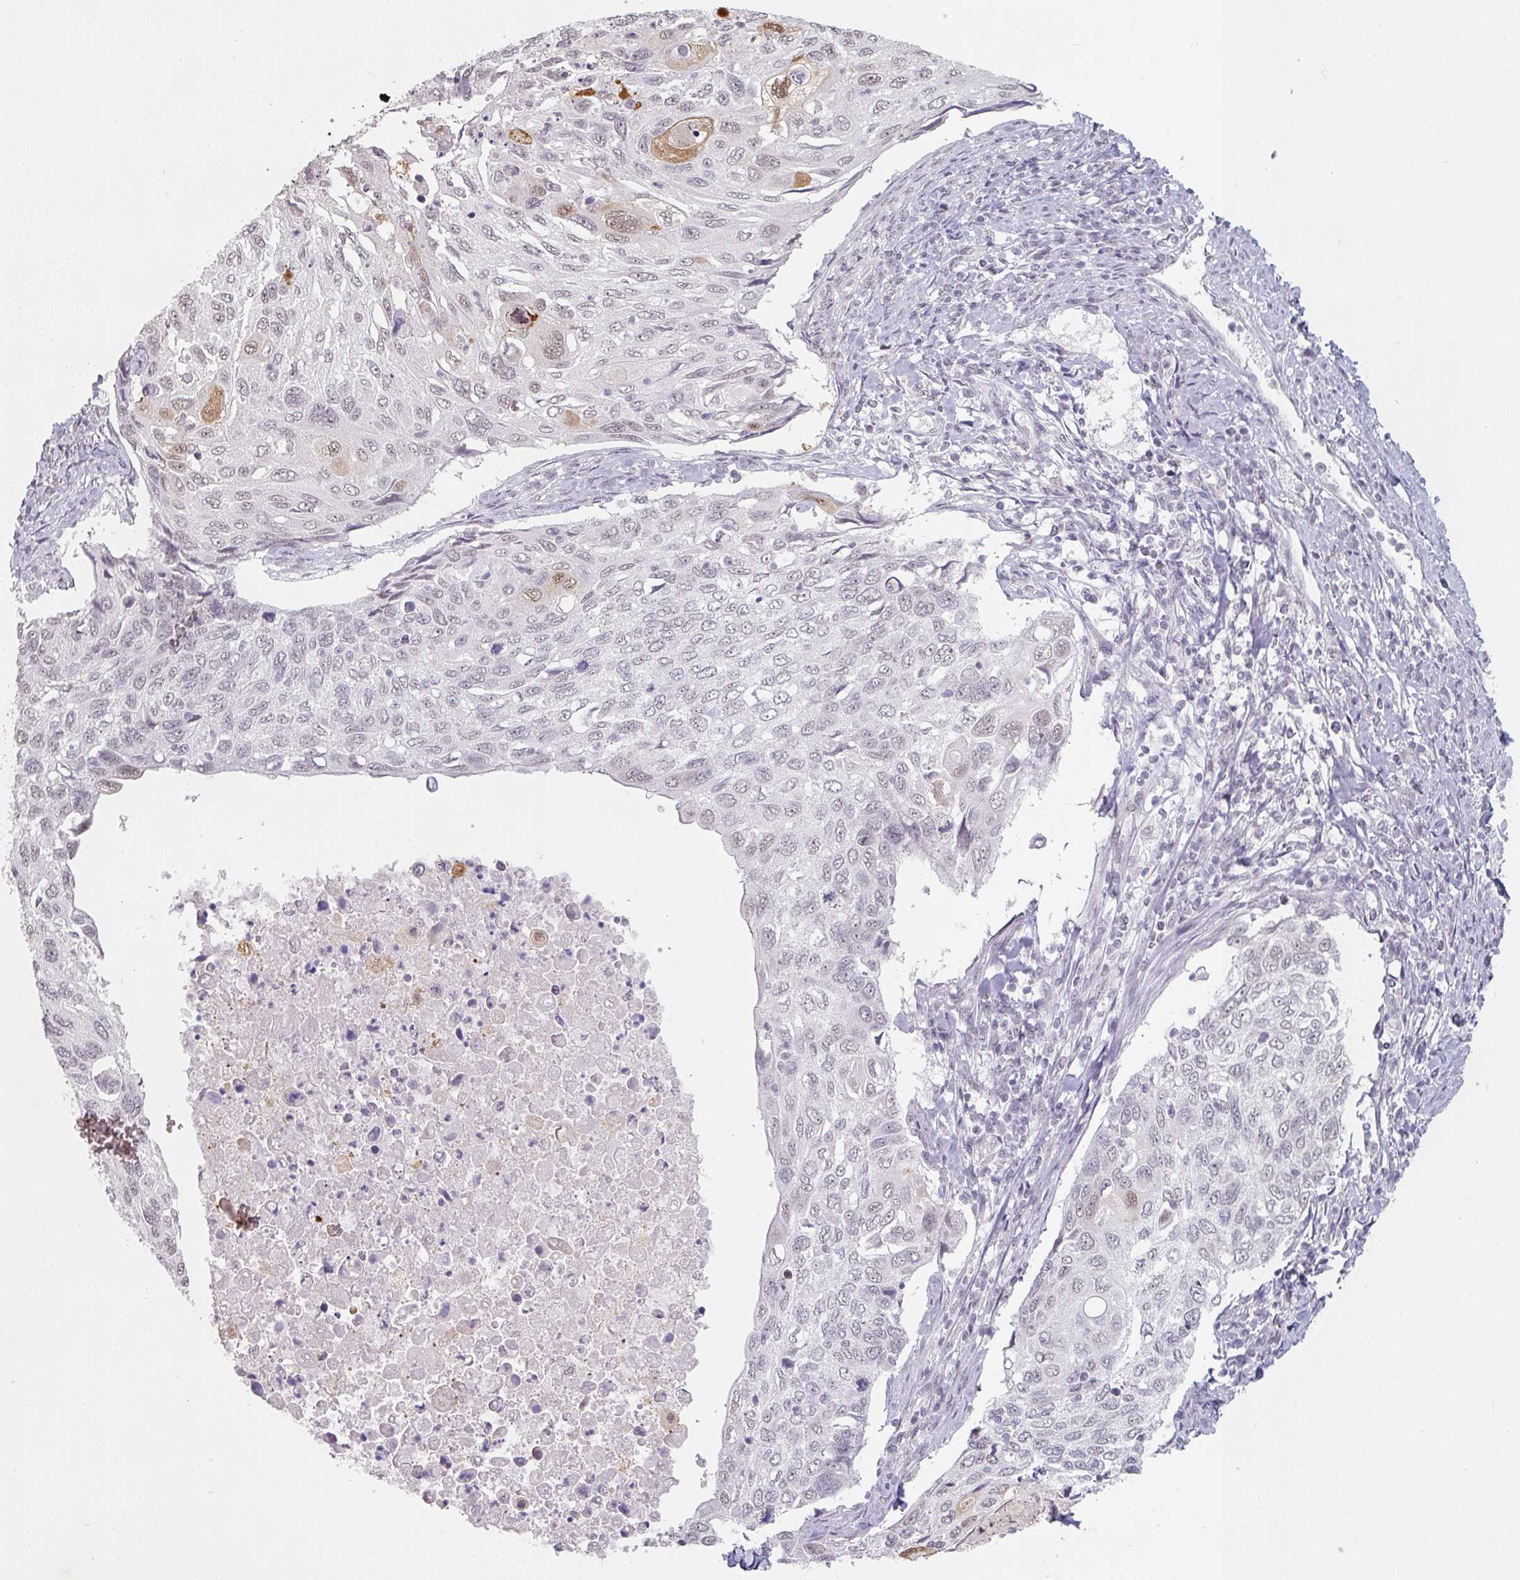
{"staining": {"intensity": "strong", "quantity": "<25%", "location": "cytoplasmic/membranous,nuclear"}, "tissue": "cervical cancer", "cell_type": "Tumor cells", "image_type": "cancer", "snomed": [{"axis": "morphology", "description": "Squamous cell carcinoma, NOS"}, {"axis": "topography", "description": "Cervix"}], "caption": "Cervical cancer stained with a protein marker shows strong staining in tumor cells.", "gene": "SPRR1A", "patient": {"sex": "female", "age": 70}}